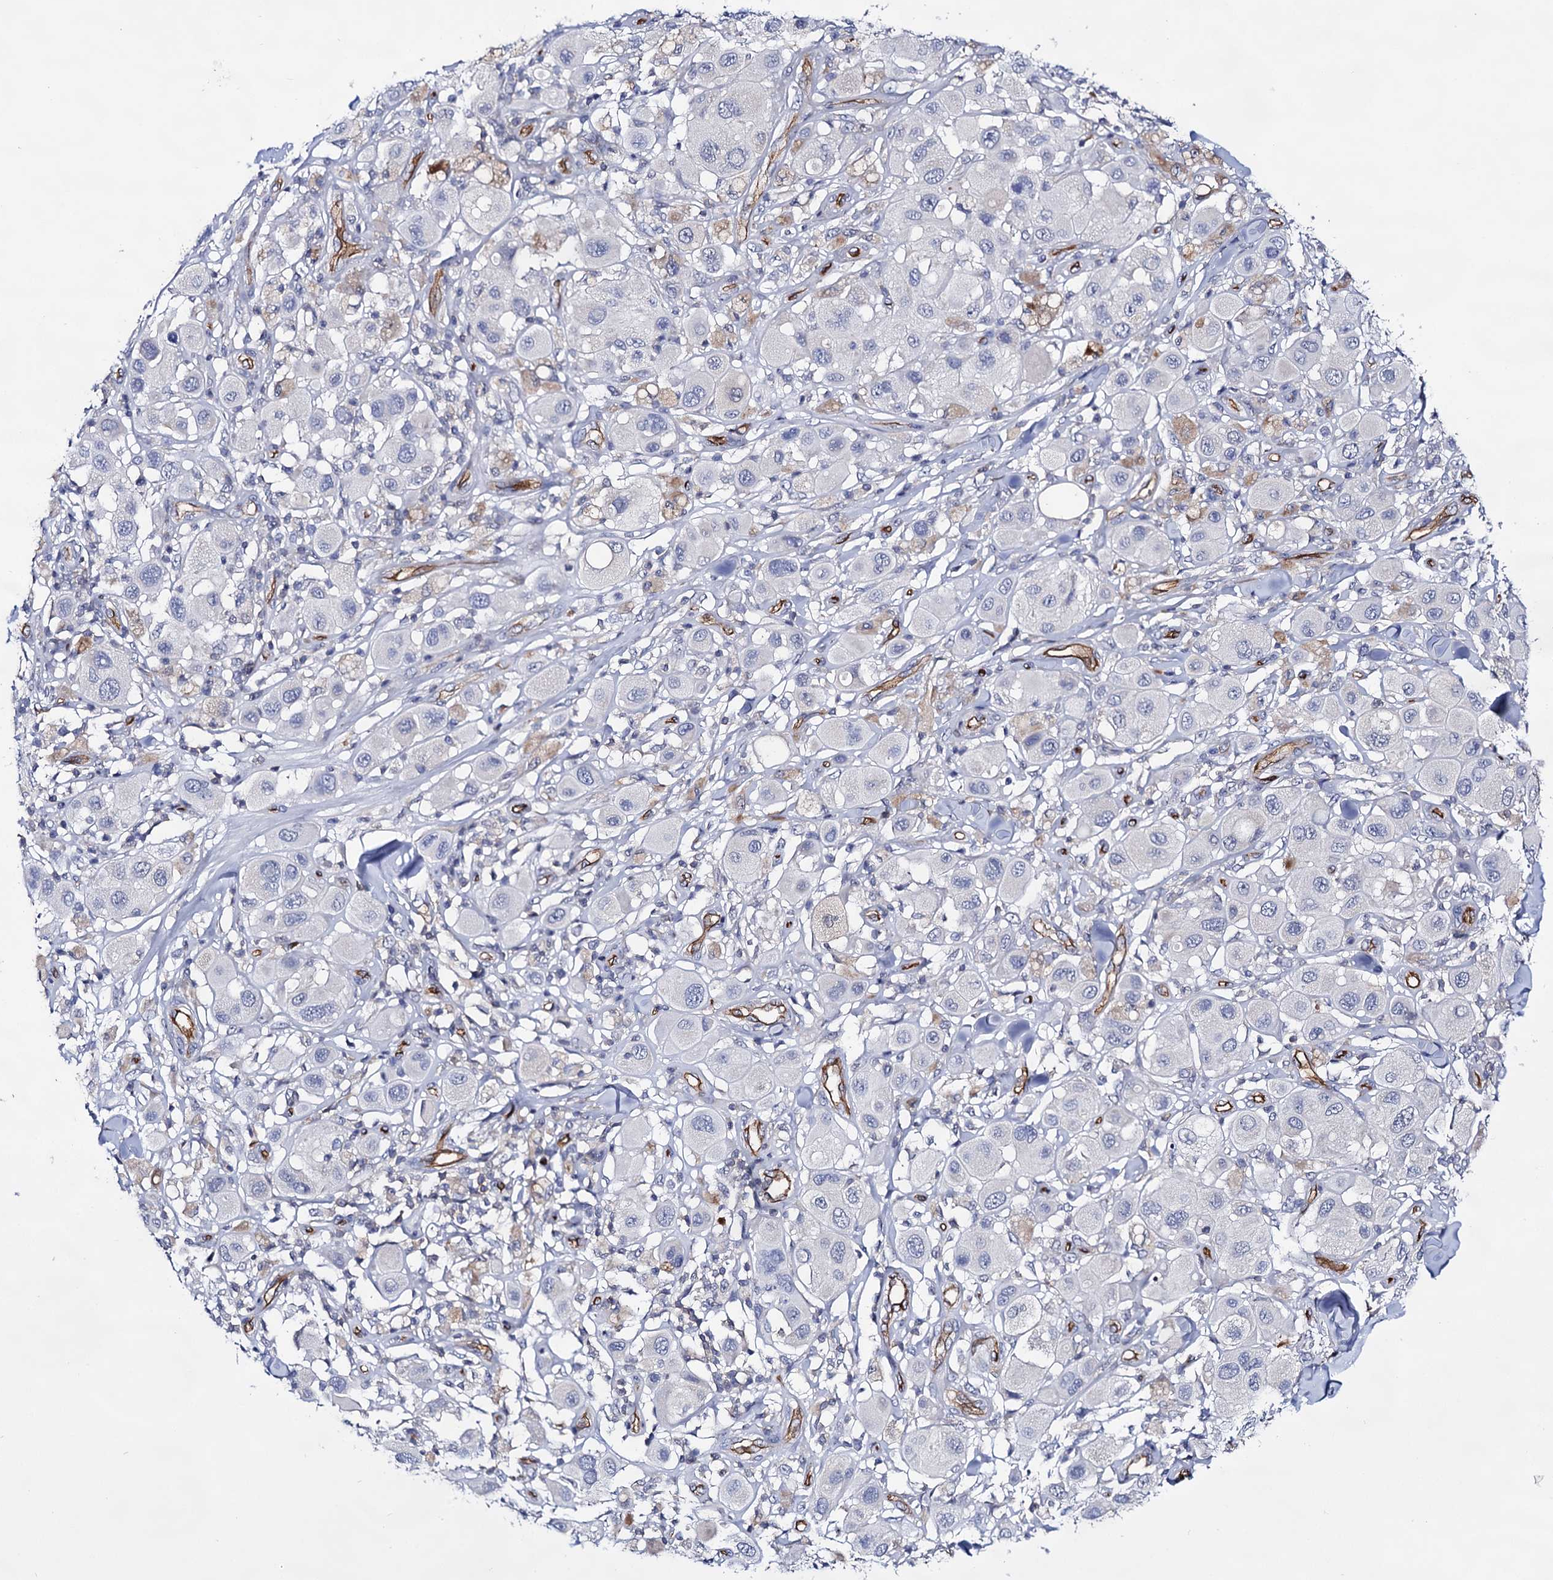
{"staining": {"intensity": "negative", "quantity": "none", "location": "none"}, "tissue": "melanoma", "cell_type": "Tumor cells", "image_type": "cancer", "snomed": [{"axis": "morphology", "description": "Malignant melanoma, Metastatic site"}, {"axis": "topography", "description": "Skin"}], "caption": "Image shows no significant protein positivity in tumor cells of melanoma.", "gene": "ABLIM1", "patient": {"sex": "male", "age": 41}}